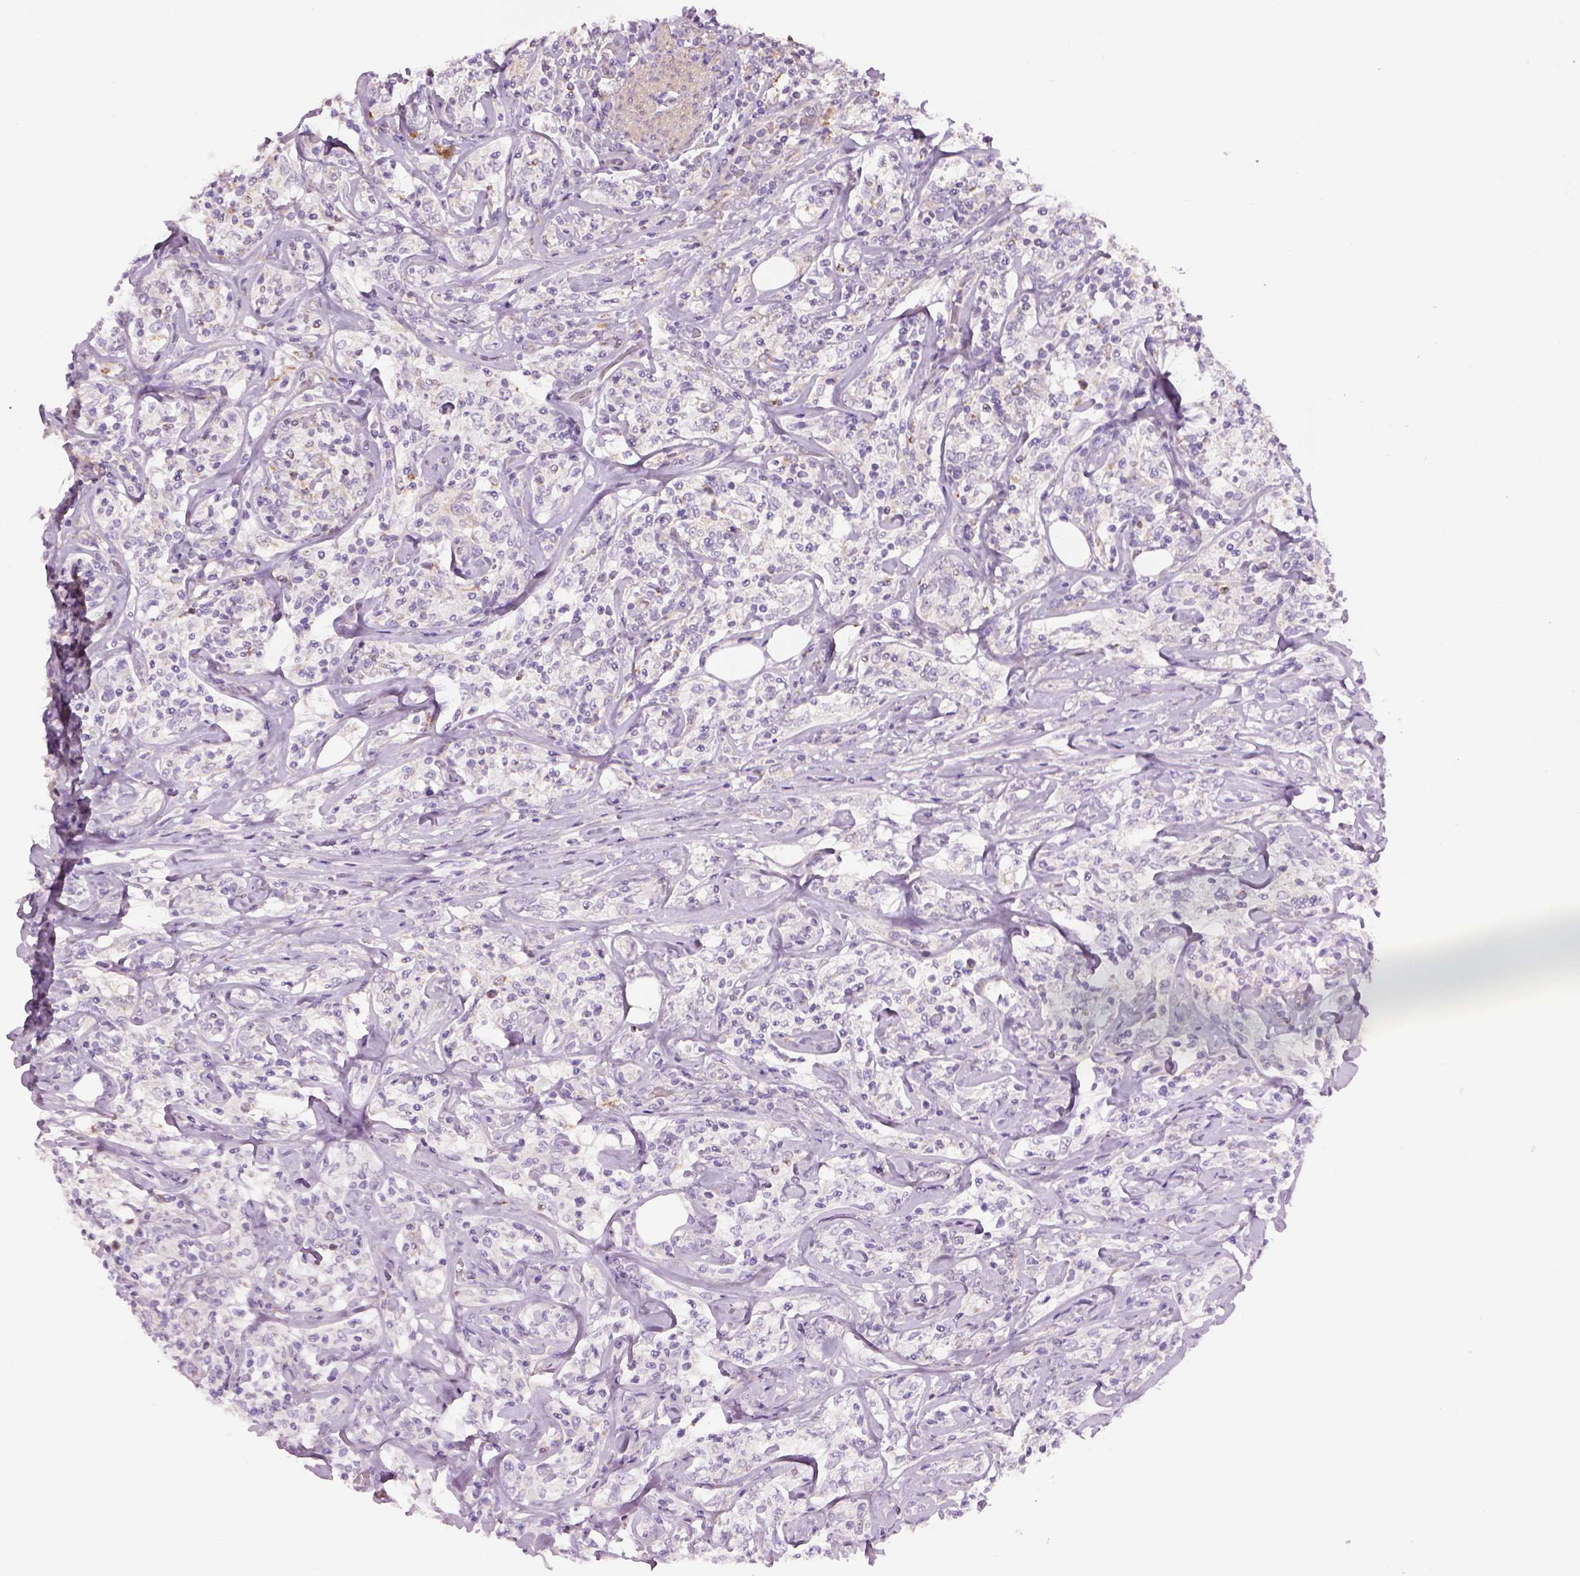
{"staining": {"intensity": "negative", "quantity": "none", "location": "none"}, "tissue": "lymphoma", "cell_type": "Tumor cells", "image_type": "cancer", "snomed": [{"axis": "morphology", "description": "Malignant lymphoma, non-Hodgkin's type, High grade"}, {"axis": "topography", "description": "Lymph node"}], "caption": "Tumor cells show no significant protein staining in lymphoma.", "gene": "IFT52", "patient": {"sex": "female", "age": 84}}